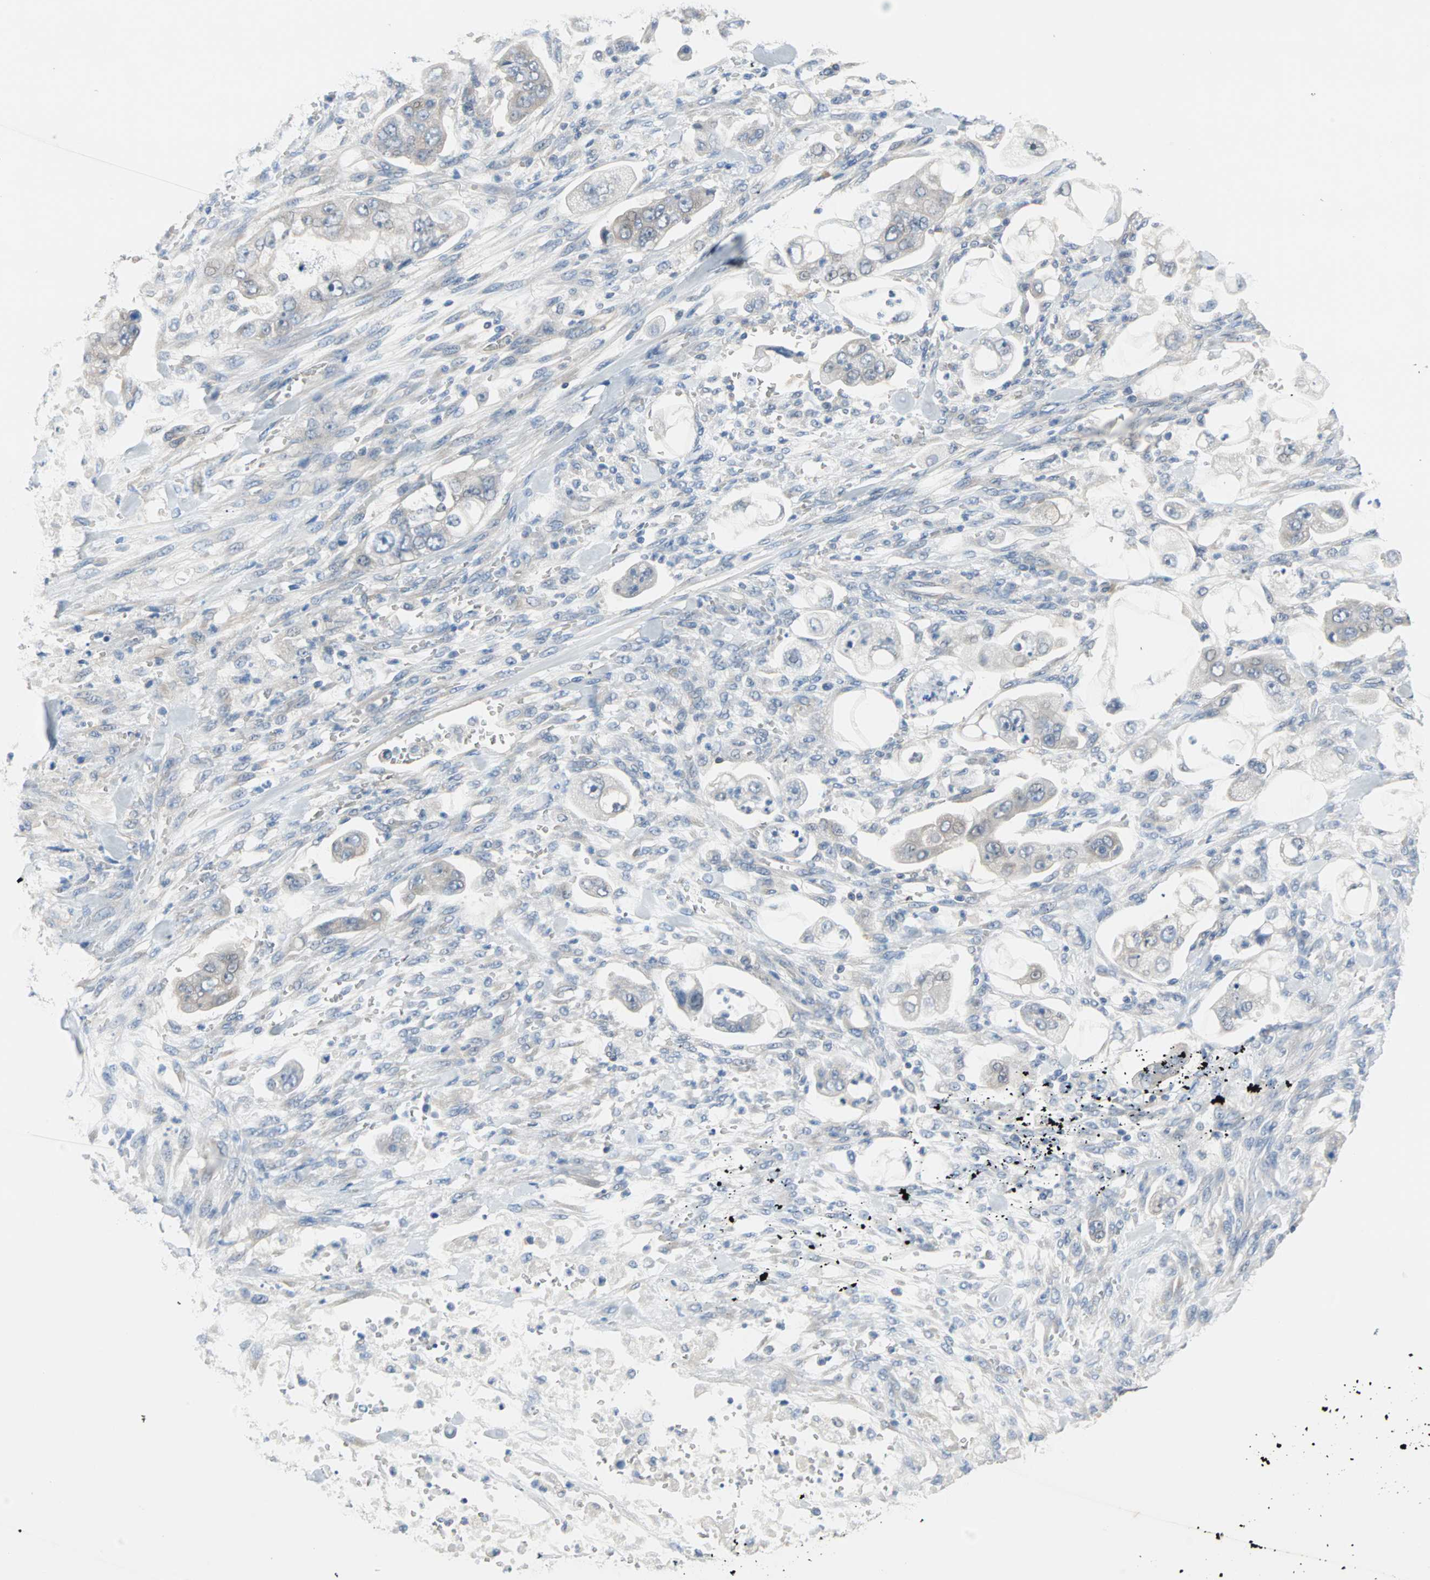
{"staining": {"intensity": "weak", "quantity": "25%-75%", "location": "cytoplasmic/membranous"}, "tissue": "stomach cancer", "cell_type": "Tumor cells", "image_type": "cancer", "snomed": [{"axis": "morphology", "description": "Adenocarcinoma, NOS"}, {"axis": "topography", "description": "Stomach"}], "caption": "Weak cytoplasmic/membranous protein staining is appreciated in about 25%-75% of tumor cells in stomach cancer.", "gene": "MPI", "patient": {"sex": "male", "age": 62}}